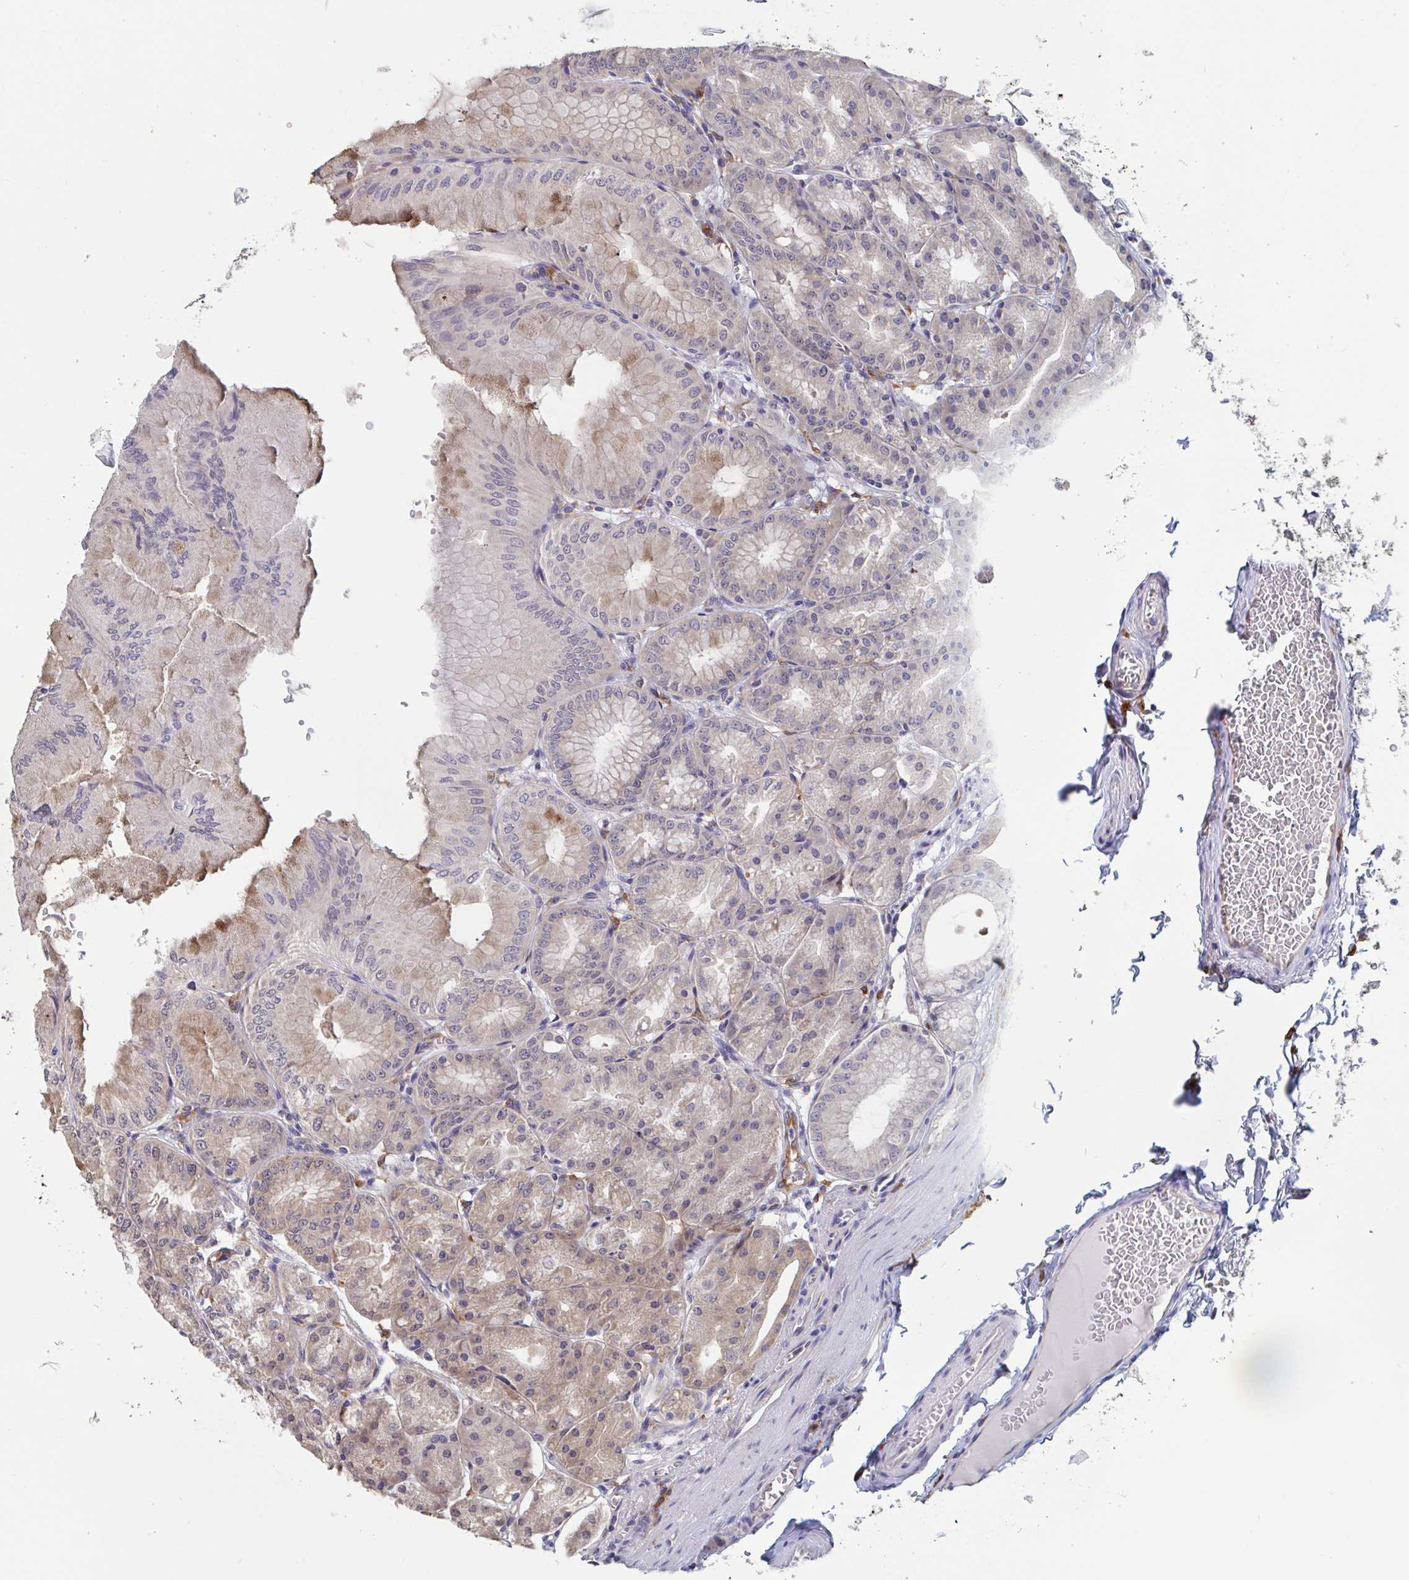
{"staining": {"intensity": "moderate", "quantity": "25%-75%", "location": "cytoplasmic/membranous"}, "tissue": "stomach", "cell_type": "Glandular cells", "image_type": "normal", "snomed": [{"axis": "morphology", "description": "Normal tissue, NOS"}, {"axis": "topography", "description": "Stomach, lower"}], "caption": "A medium amount of moderate cytoplasmic/membranous staining is appreciated in approximately 25%-75% of glandular cells in normal stomach.", "gene": "SNX8", "patient": {"sex": "male", "age": 71}}